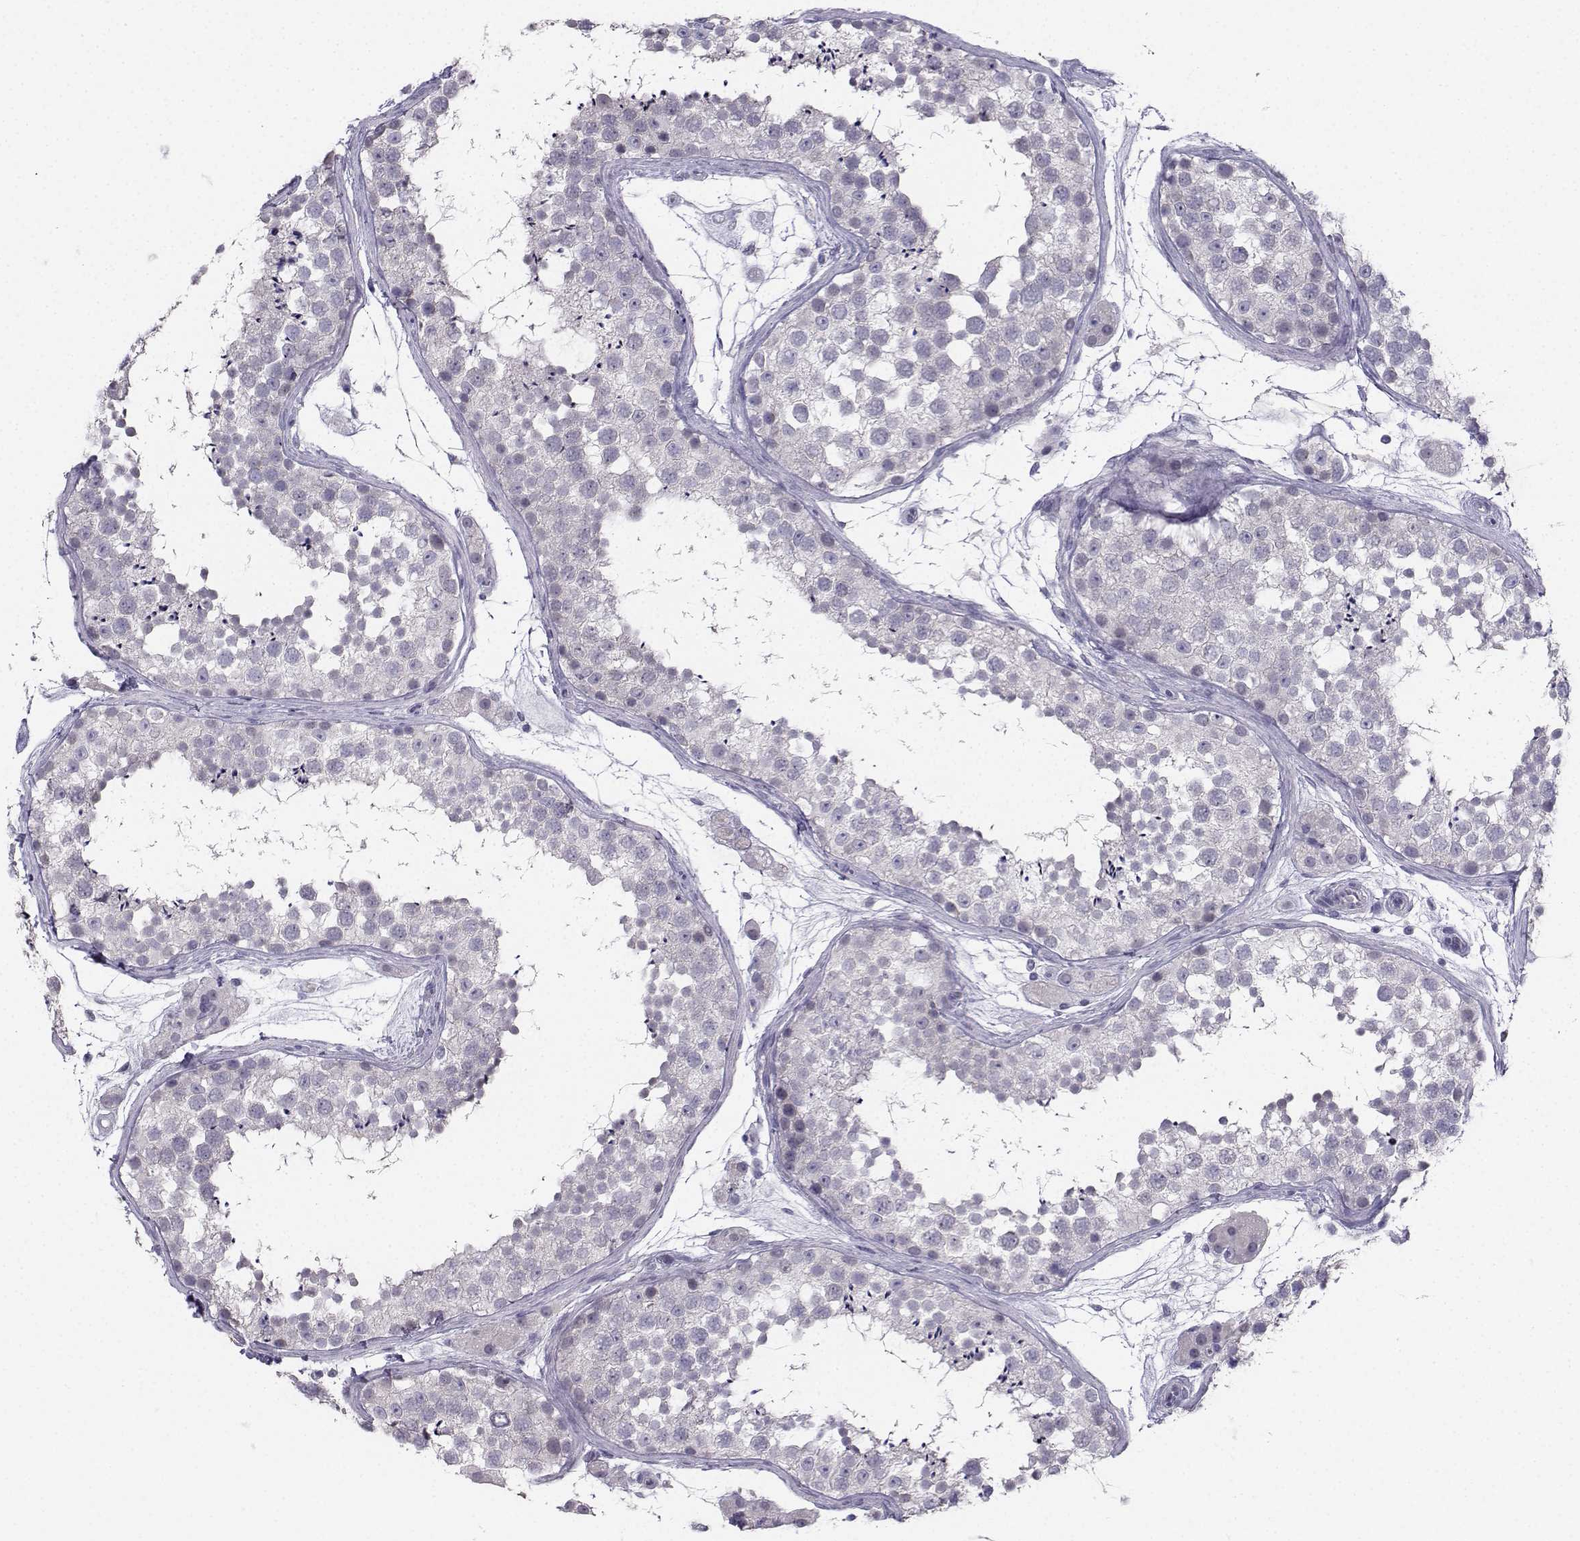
{"staining": {"intensity": "negative", "quantity": "none", "location": "none"}, "tissue": "testis", "cell_type": "Cells in seminiferous ducts", "image_type": "normal", "snomed": [{"axis": "morphology", "description": "Normal tissue, NOS"}, {"axis": "topography", "description": "Testis"}], "caption": "Immunohistochemical staining of normal human testis demonstrates no significant positivity in cells in seminiferous ducts. (Brightfield microscopy of DAB (3,3'-diaminobenzidine) IHC at high magnification).", "gene": "CALY", "patient": {"sex": "male", "age": 41}}